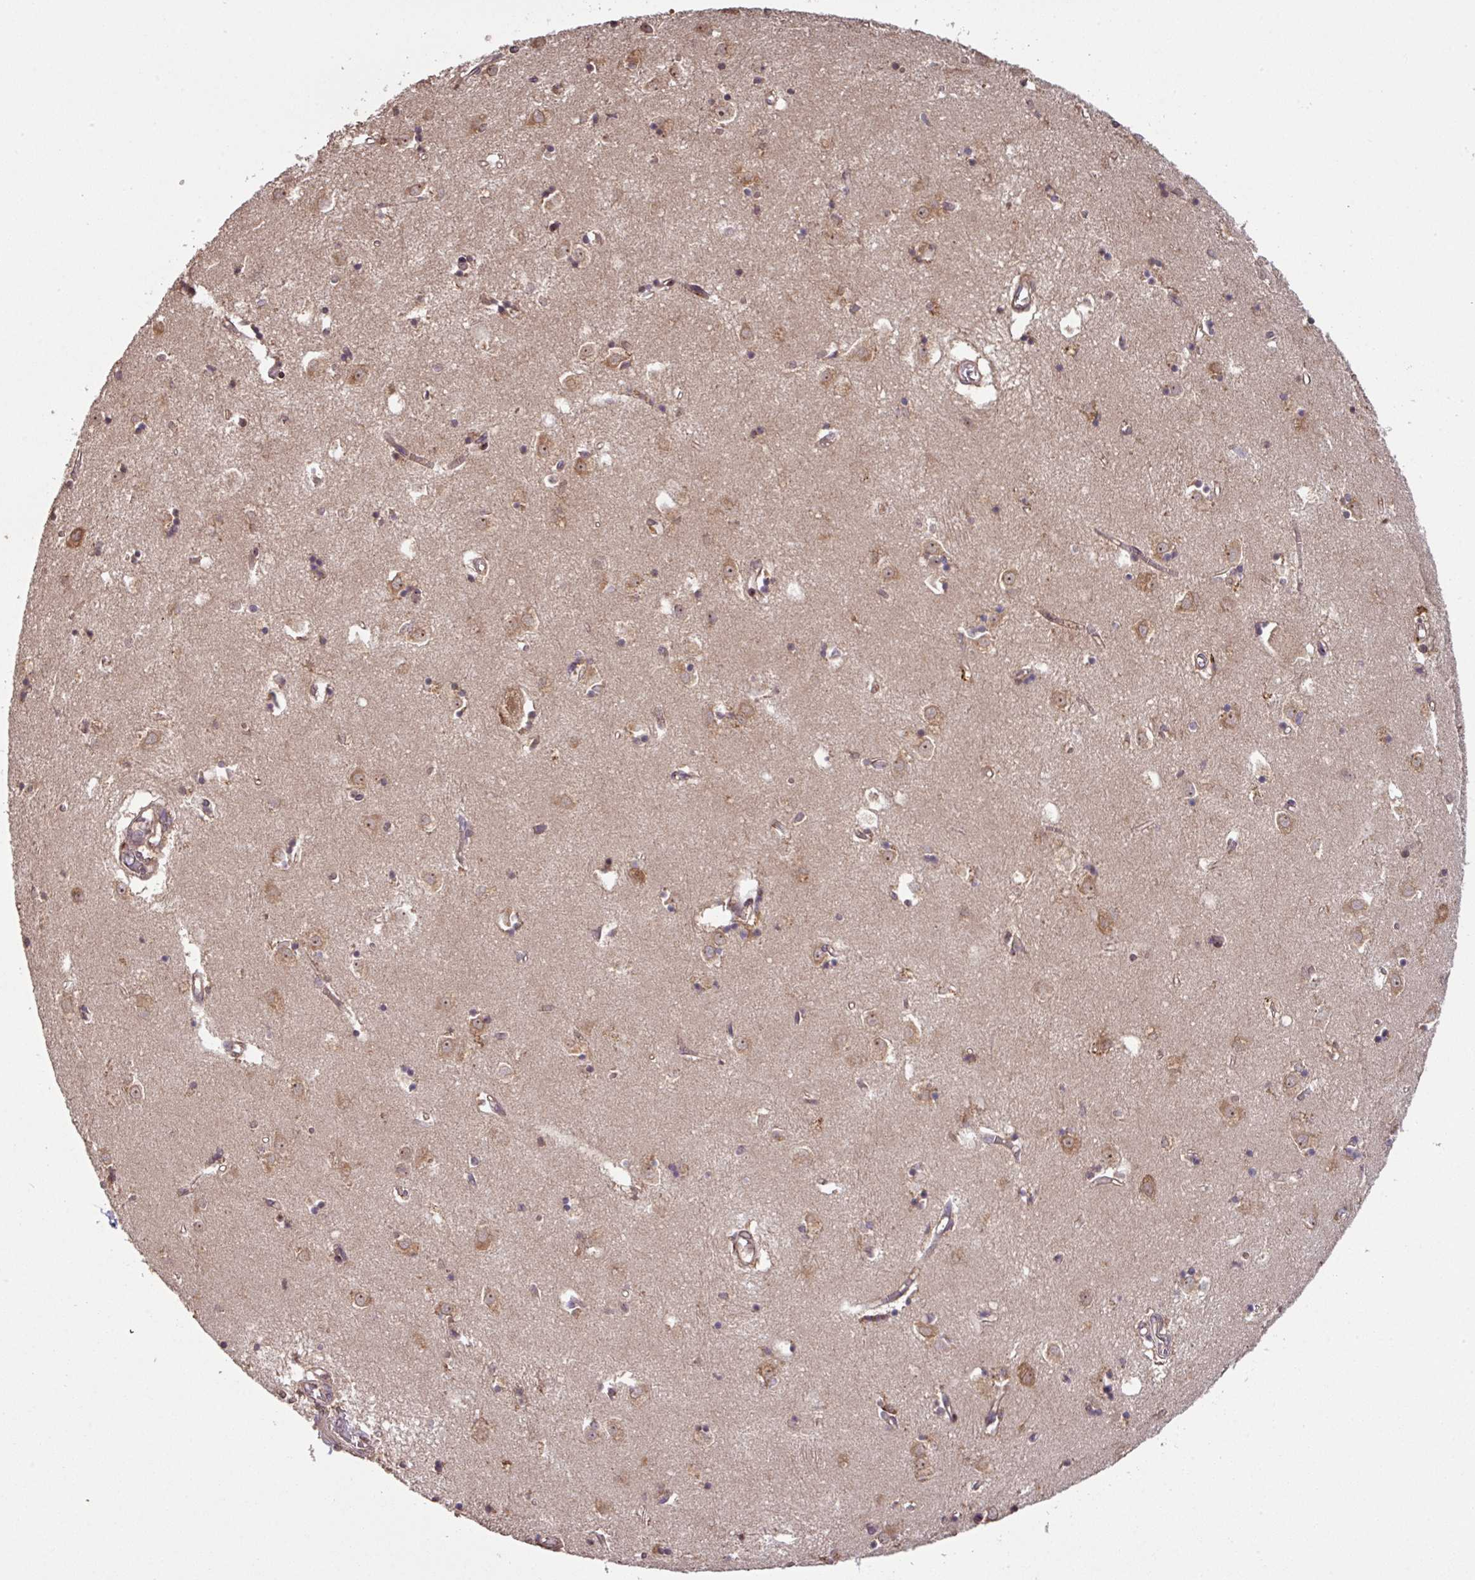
{"staining": {"intensity": "moderate", "quantity": ">75%", "location": "cytoplasmic/membranous"}, "tissue": "caudate", "cell_type": "Glial cells", "image_type": "normal", "snomed": [{"axis": "morphology", "description": "Normal tissue, NOS"}, {"axis": "topography", "description": "Lateral ventricle wall"}], "caption": "Caudate stained with immunohistochemistry (IHC) exhibits moderate cytoplasmic/membranous expression in approximately >75% of glial cells. The protein is shown in brown color, while the nuclei are stained blue.", "gene": "MRRF", "patient": {"sex": "male", "age": 70}}